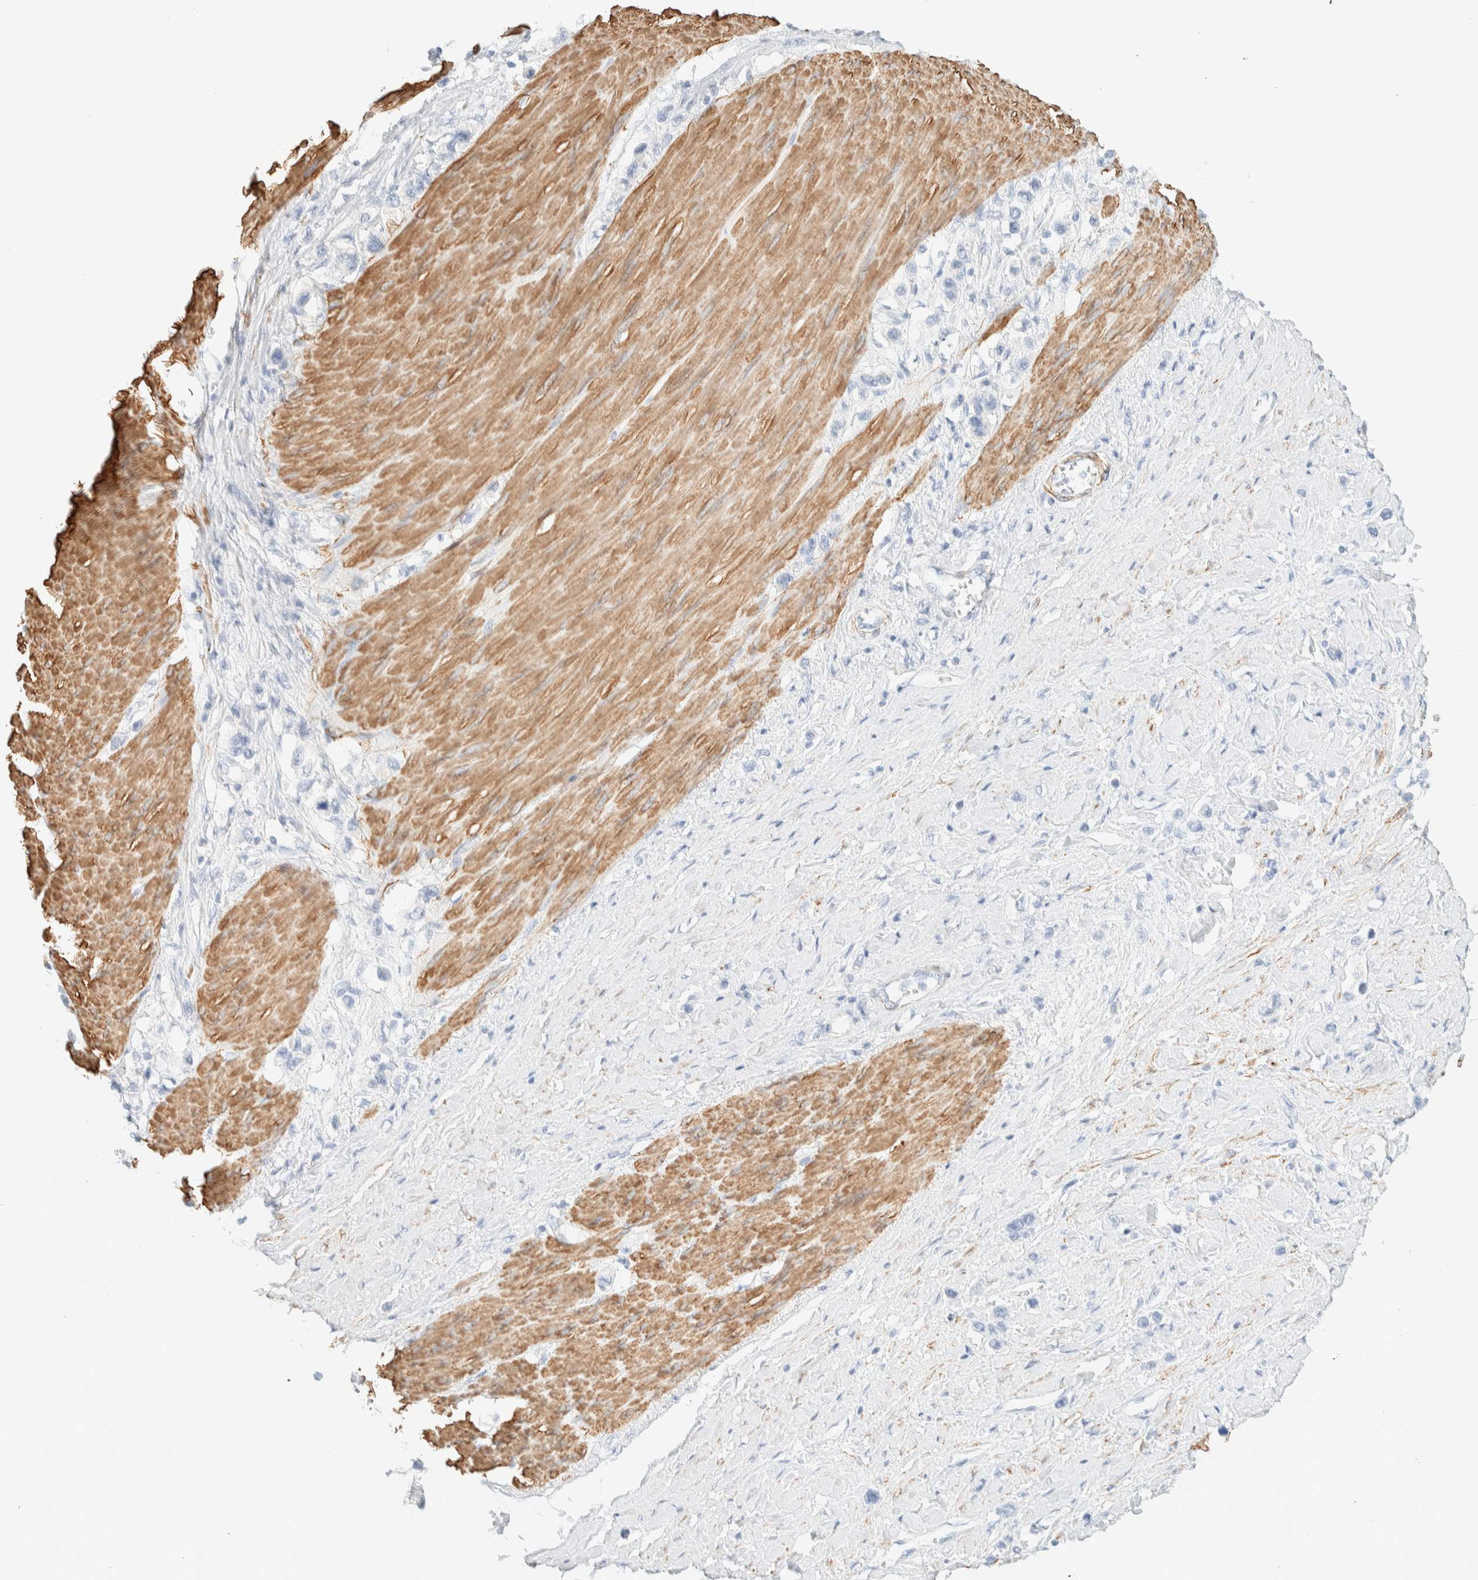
{"staining": {"intensity": "negative", "quantity": "none", "location": "none"}, "tissue": "stomach cancer", "cell_type": "Tumor cells", "image_type": "cancer", "snomed": [{"axis": "morphology", "description": "Adenocarcinoma, NOS"}, {"axis": "topography", "description": "Stomach"}], "caption": "Tumor cells show no significant positivity in stomach adenocarcinoma. The staining is performed using DAB brown chromogen with nuclei counter-stained in using hematoxylin.", "gene": "AFMID", "patient": {"sex": "female", "age": 65}}